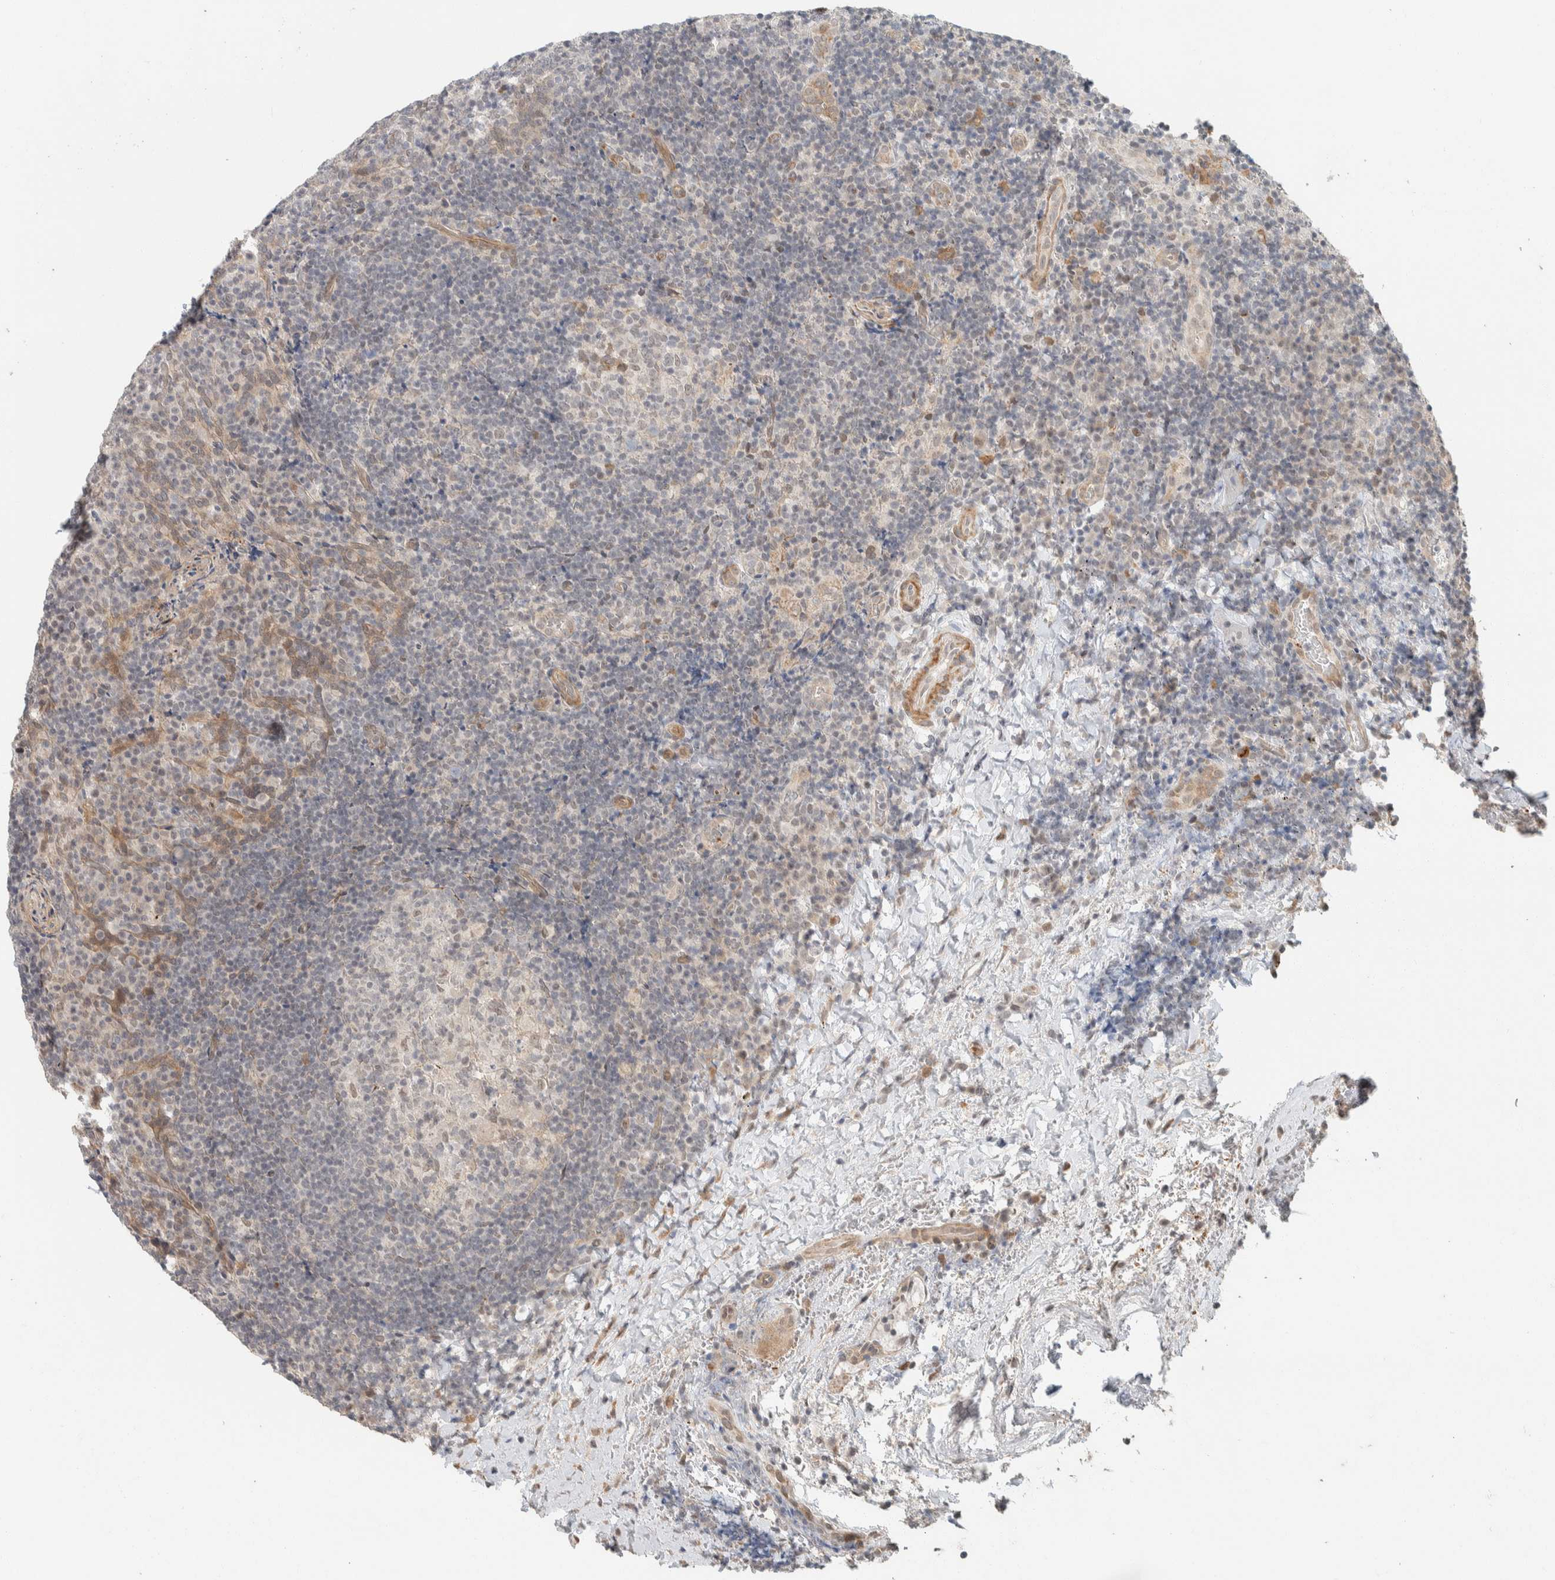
{"staining": {"intensity": "negative", "quantity": "none", "location": "none"}, "tissue": "lymphoma", "cell_type": "Tumor cells", "image_type": "cancer", "snomed": [{"axis": "morphology", "description": "Malignant lymphoma, non-Hodgkin's type, High grade"}, {"axis": "topography", "description": "Tonsil"}], "caption": "An IHC micrograph of malignant lymphoma, non-Hodgkin's type (high-grade) is shown. There is no staining in tumor cells of malignant lymphoma, non-Hodgkin's type (high-grade).", "gene": "ZBTB2", "patient": {"sex": "female", "age": 36}}